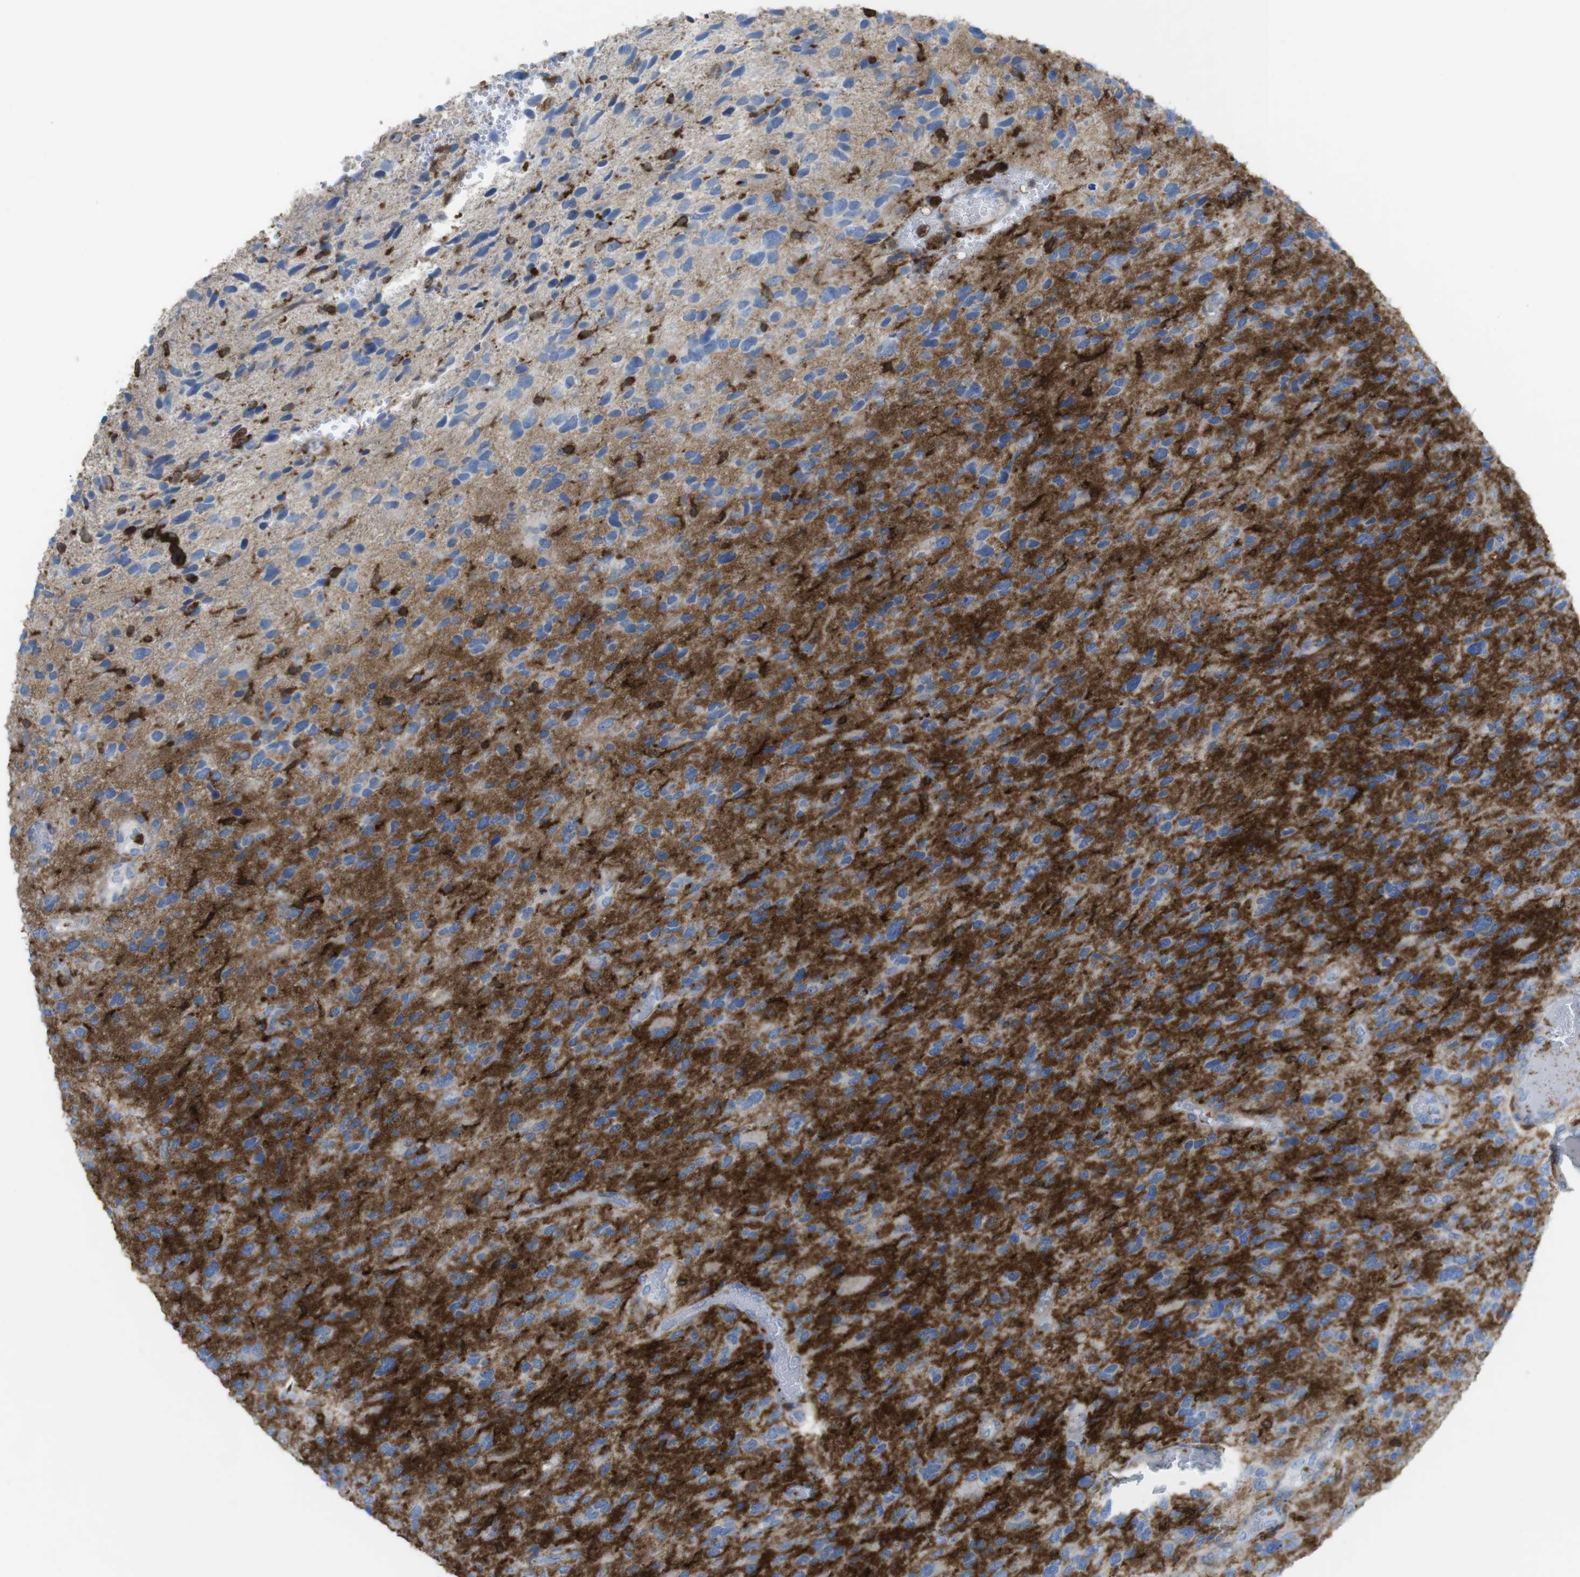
{"staining": {"intensity": "strong", "quantity": "<25%", "location": "cytoplasmic/membranous"}, "tissue": "glioma", "cell_type": "Tumor cells", "image_type": "cancer", "snomed": [{"axis": "morphology", "description": "Glioma, malignant, High grade"}, {"axis": "topography", "description": "Brain"}], "caption": "Immunohistochemistry of malignant high-grade glioma demonstrates medium levels of strong cytoplasmic/membranous positivity in approximately <25% of tumor cells.", "gene": "PRKCD", "patient": {"sex": "female", "age": 58}}